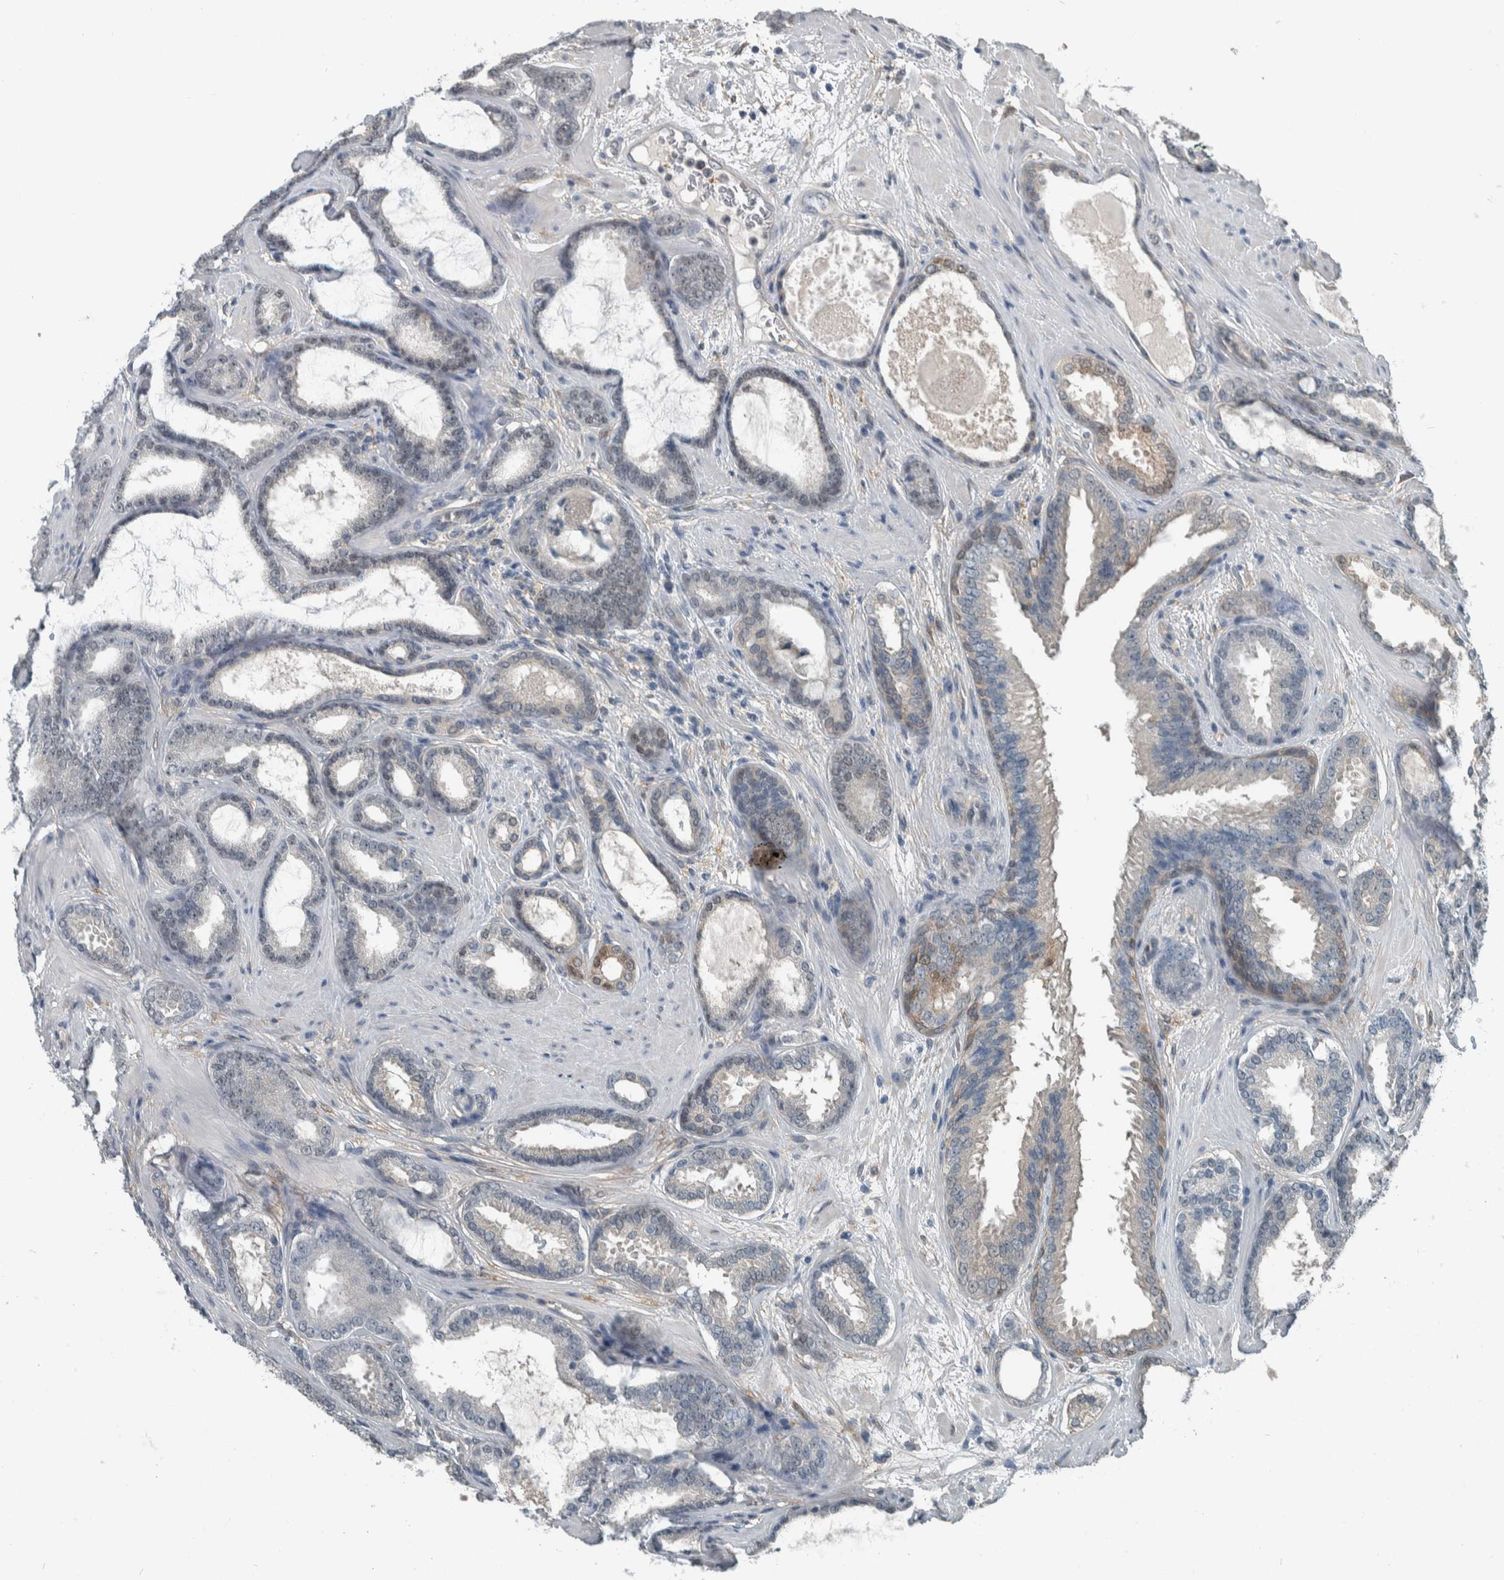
{"staining": {"intensity": "negative", "quantity": "none", "location": "none"}, "tissue": "prostate cancer", "cell_type": "Tumor cells", "image_type": "cancer", "snomed": [{"axis": "morphology", "description": "Adenocarcinoma, High grade"}, {"axis": "topography", "description": "Prostate"}], "caption": "Human prostate cancer stained for a protein using IHC exhibits no staining in tumor cells.", "gene": "ALAD", "patient": {"sex": "male", "age": 60}}